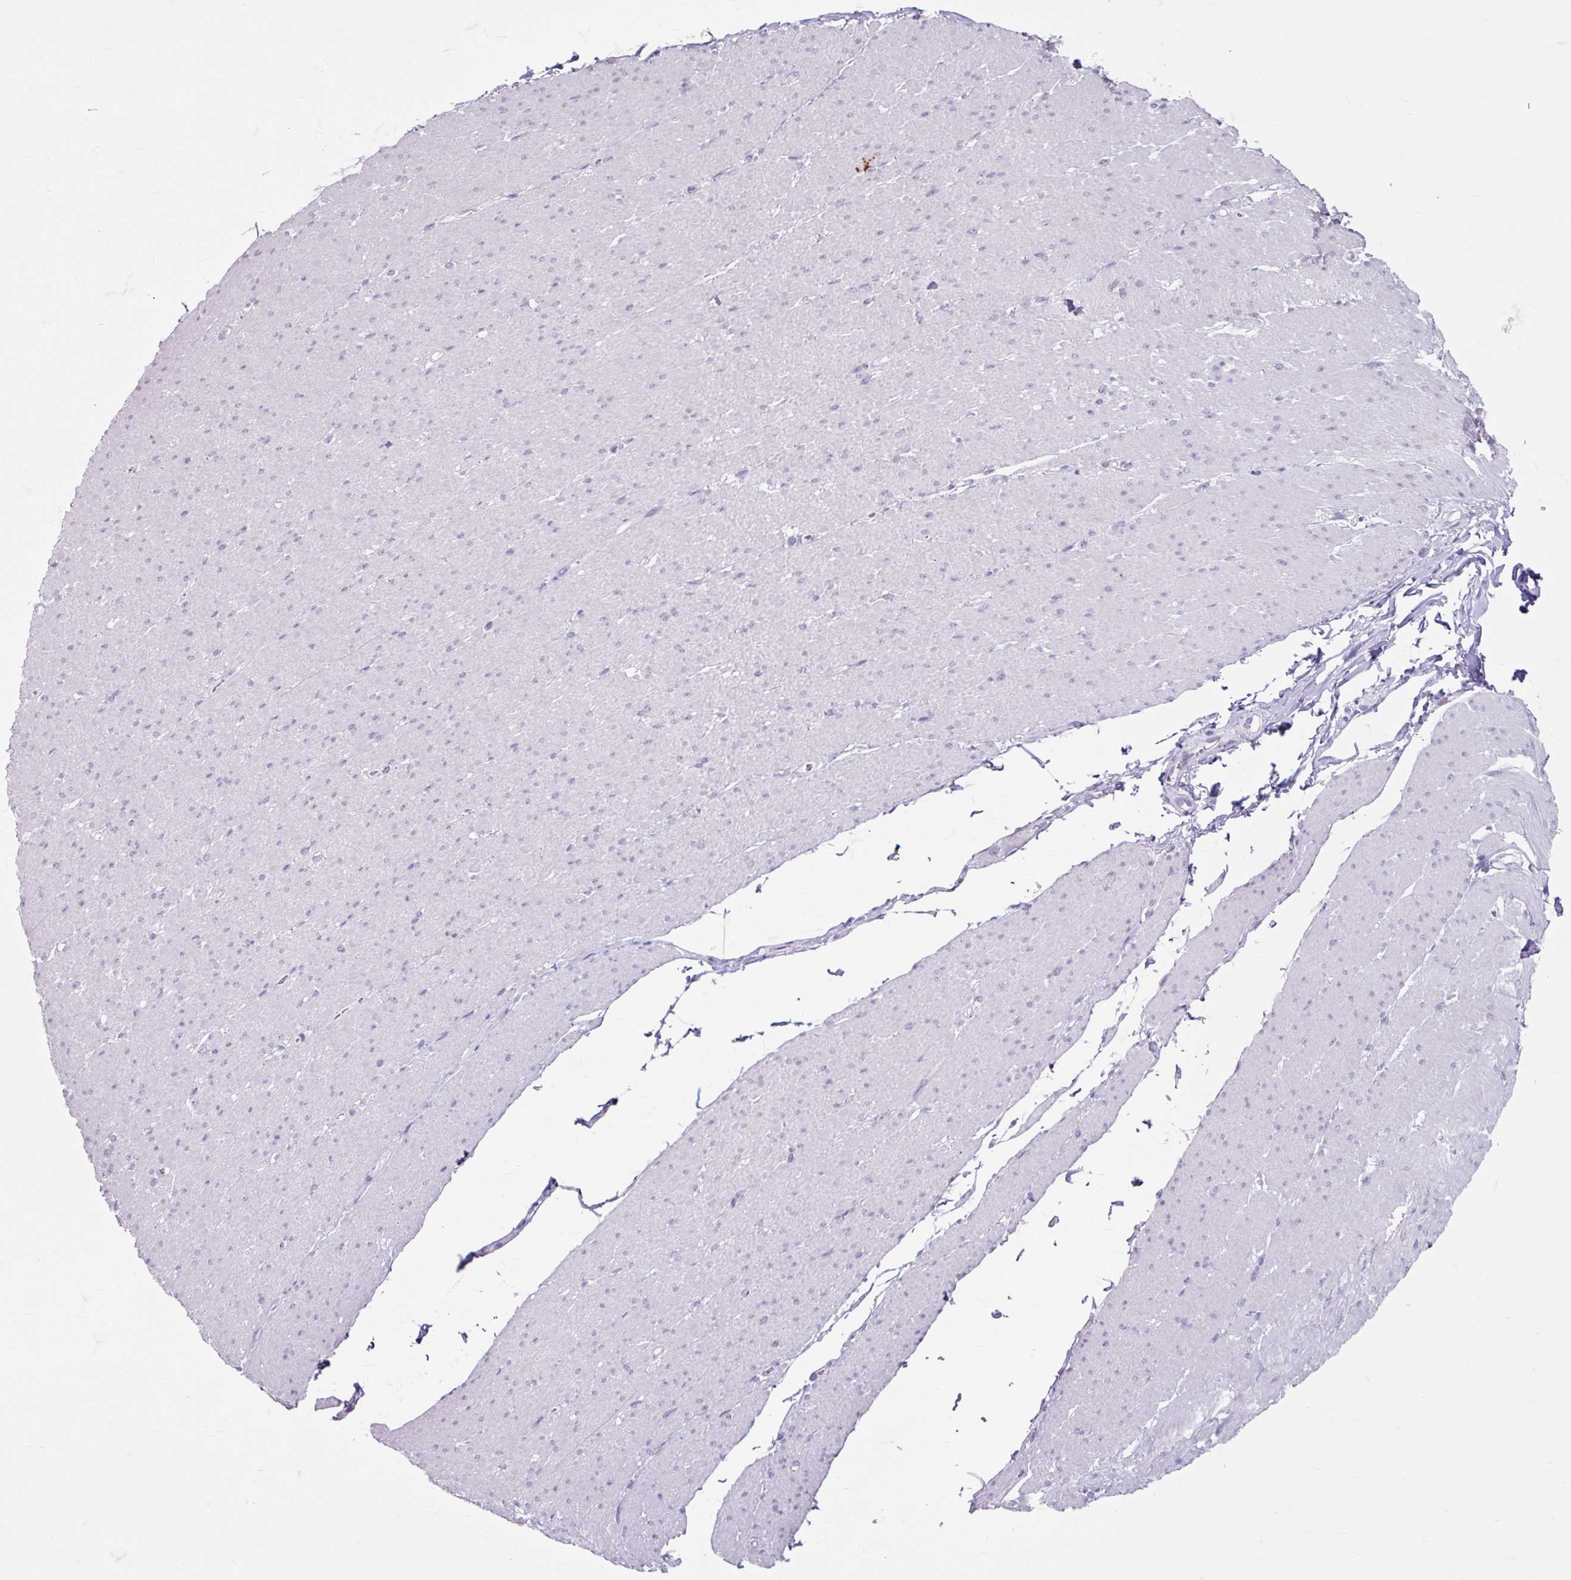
{"staining": {"intensity": "negative", "quantity": "none", "location": "none"}, "tissue": "smooth muscle", "cell_type": "Smooth muscle cells", "image_type": "normal", "snomed": [{"axis": "morphology", "description": "Normal tissue, NOS"}, {"axis": "topography", "description": "Smooth muscle"}, {"axis": "topography", "description": "Rectum"}], "caption": "A histopathology image of smooth muscle stained for a protein reveals no brown staining in smooth muscle cells.", "gene": "ANKRD1", "patient": {"sex": "male", "age": 53}}